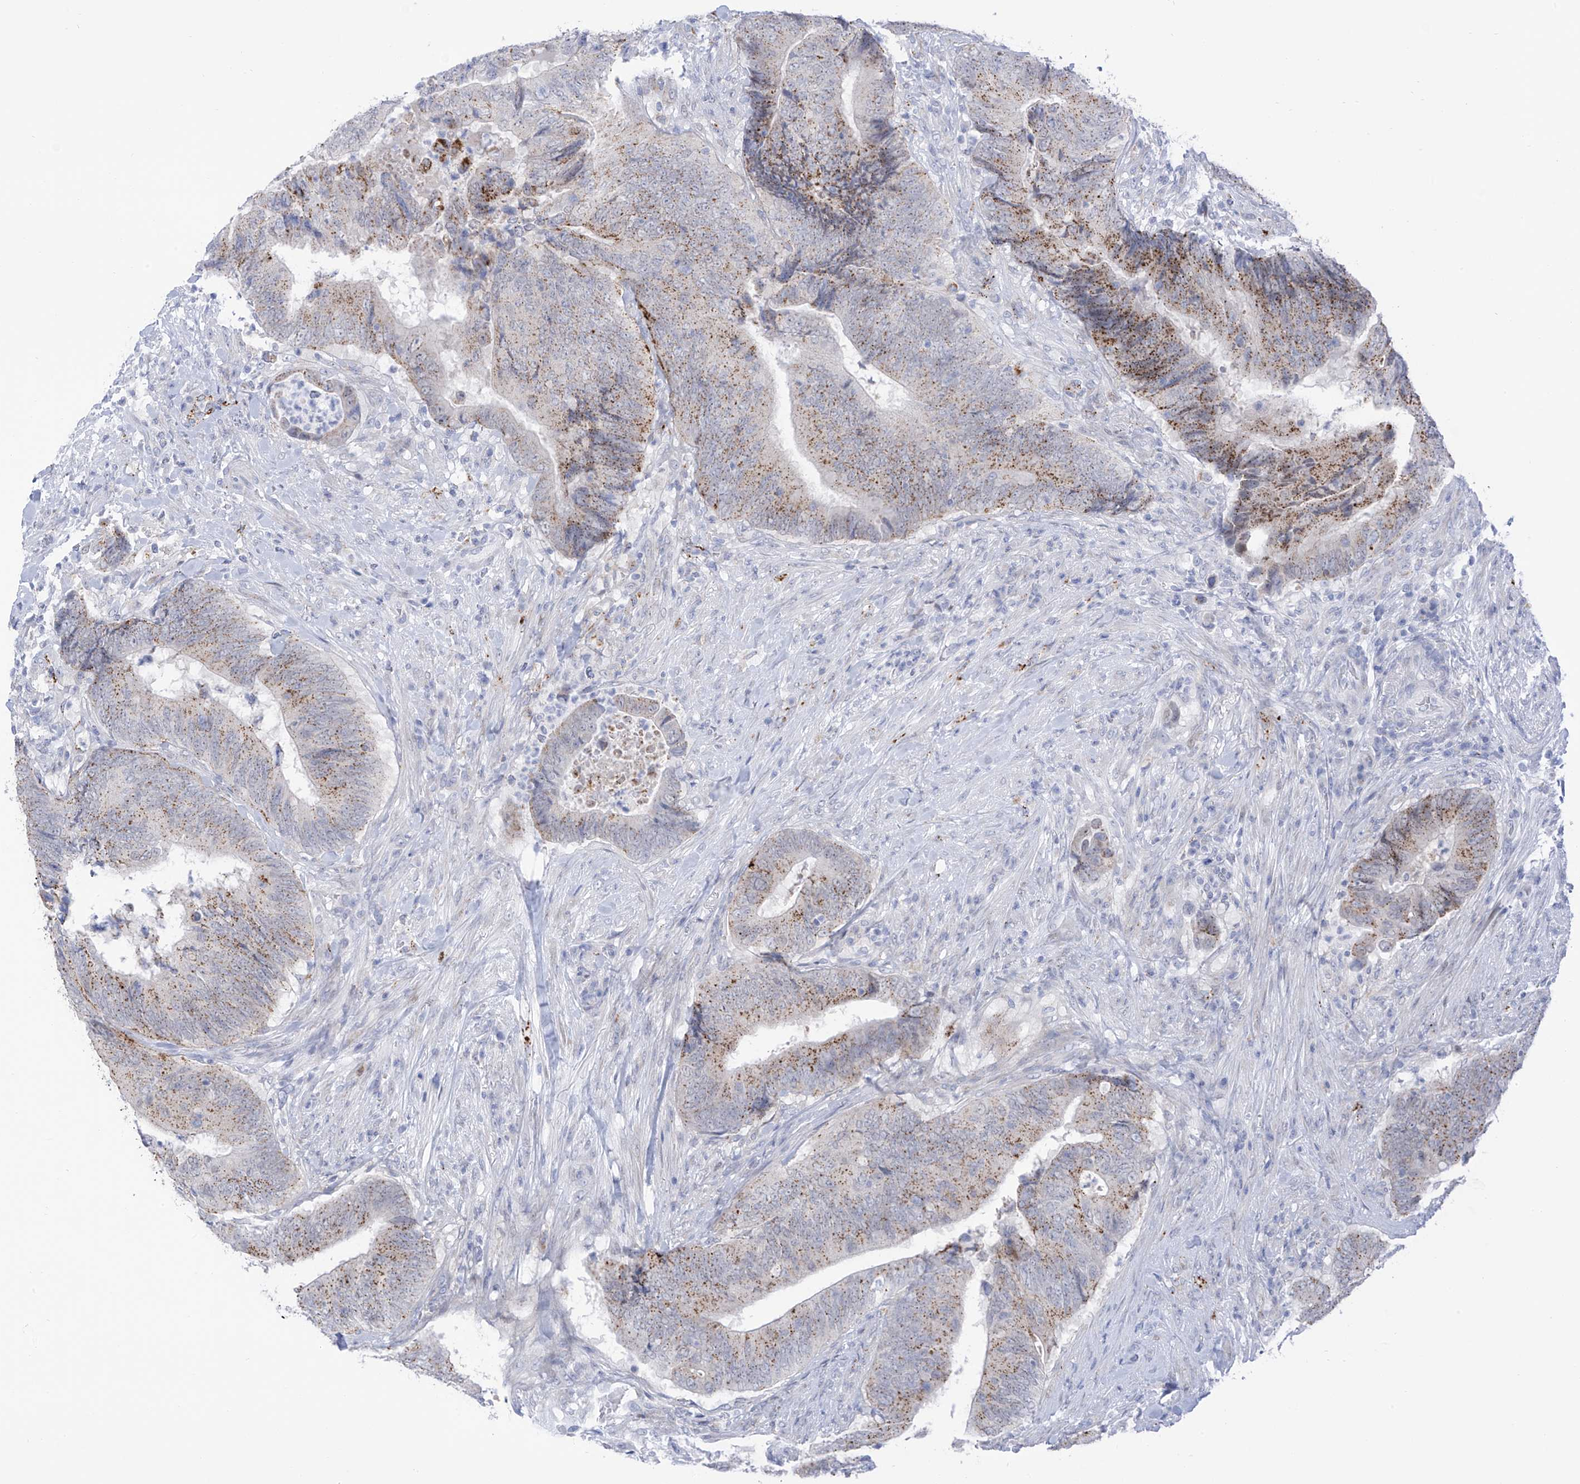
{"staining": {"intensity": "moderate", "quantity": "25%-75%", "location": "cytoplasmic/membranous"}, "tissue": "colorectal cancer", "cell_type": "Tumor cells", "image_type": "cancer", "snomed": [{"axis": "morphology", "description": "Normal tissue, NOS"}, {"axis": "morphology", "description": "Adenocarcinoma, NOS"}, {"axis": "topography", "description": "Colon"}], "caption": "There is medium levels of moderate cytoplasmic/membranous positivity in tumor cells of colorectal cancer, as demonstrated by immunohistochemical staining (brown color).", "gene": "PSPH", "patient": {"sex": "male", "age": 56}}